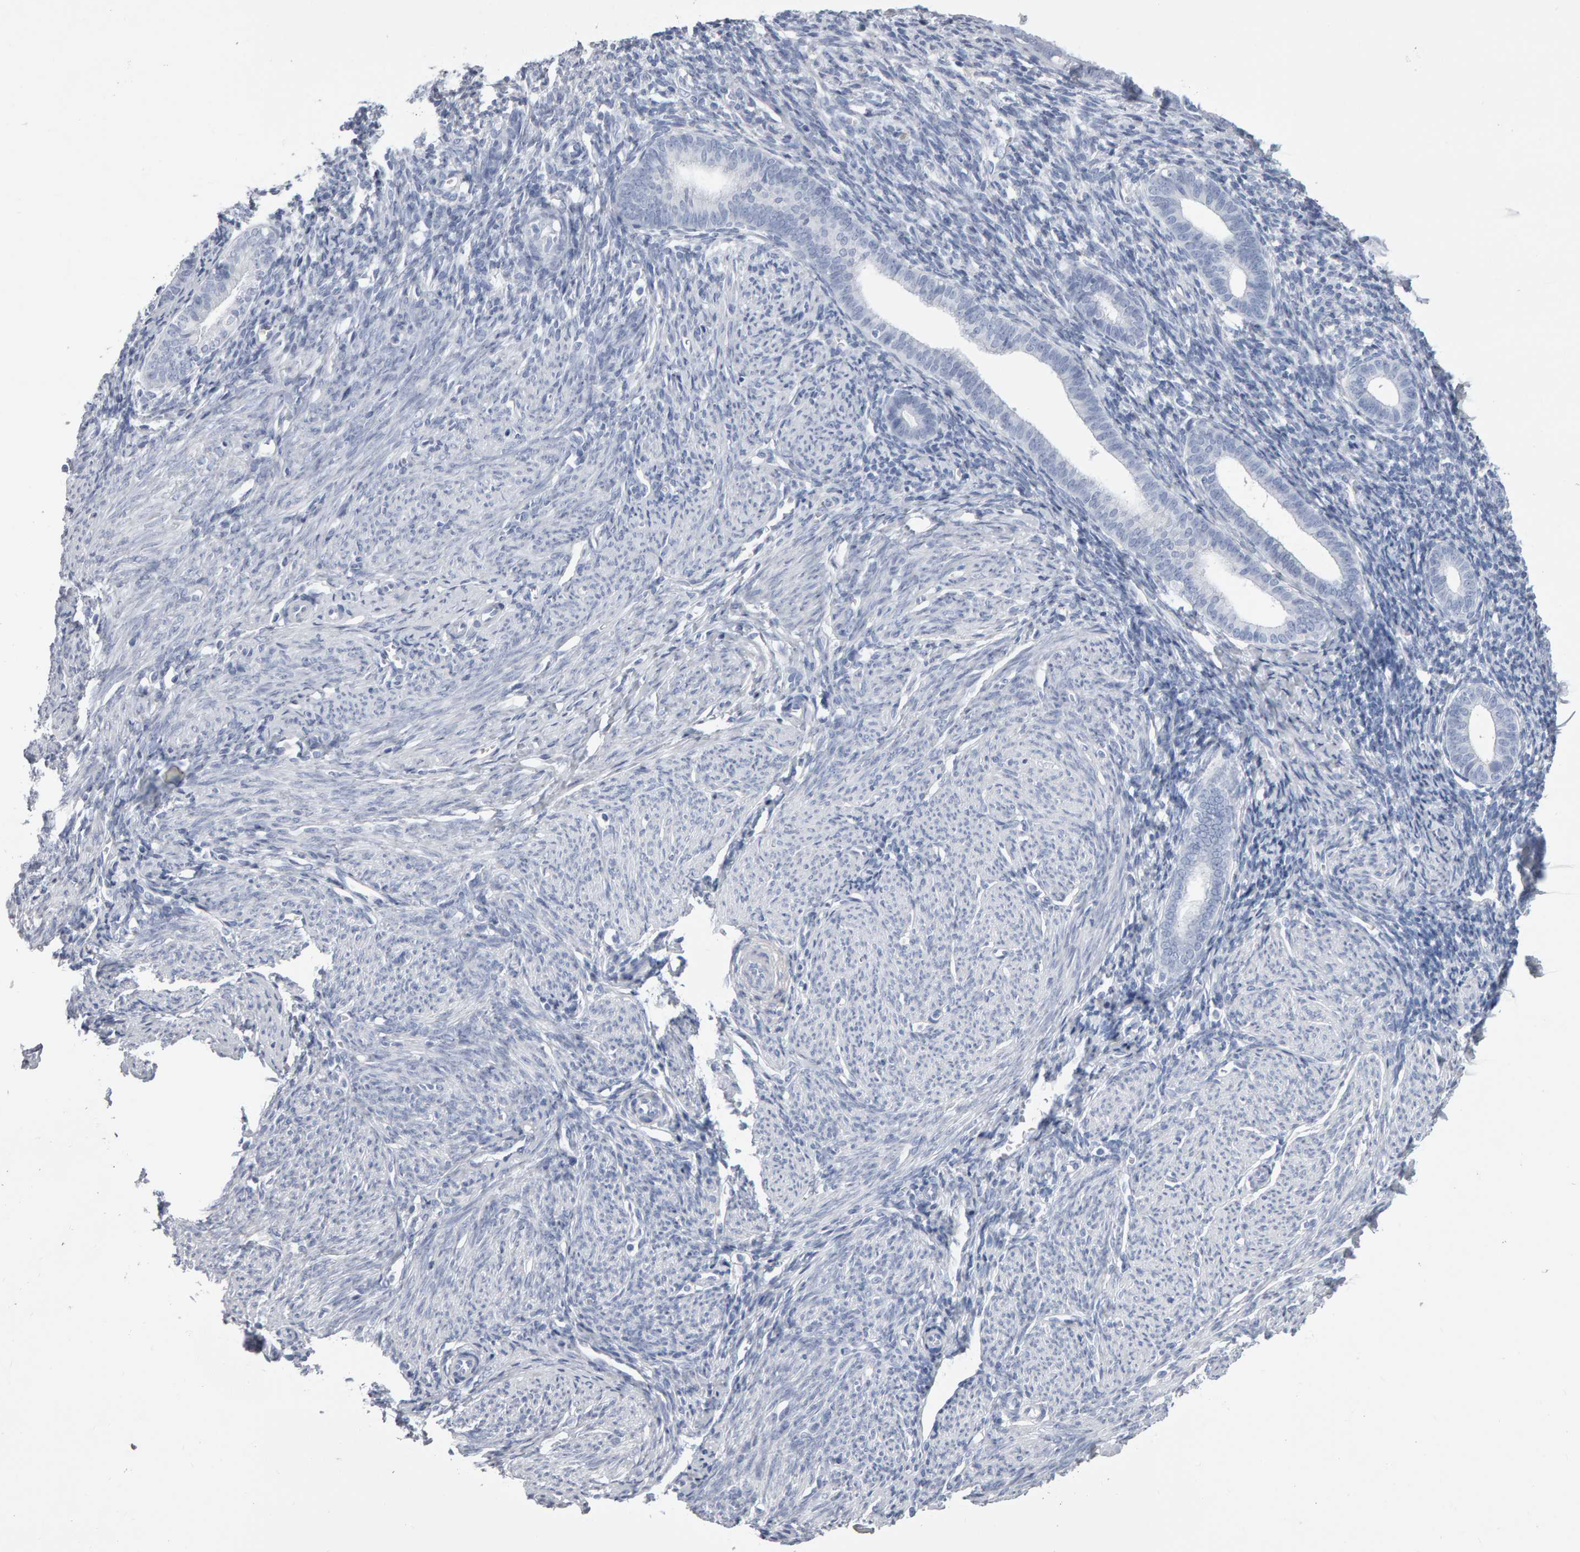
{"staining": {"intensity": "negative", "quantity": "none", "location": "none"}, "tissue": "endometrium", "cell_type": "Cells in endometrial stroma", "image_type": "normal", "snomed": [{"axis": "morphology", "description": "Normal tissue, NOS"}, {"axis": "morphology", "description": "Adenocarcinoma, NOS"}, {"axis": "topography", "description": "Endometrium"}], "caption": "This is an immunohistochemistry (IHC) photomicrograph of benign human endometrium. There is no expression in cells in endometrial stroma.", "gene": "NCDN", "patient": {"sex": "female", "age": 57}}